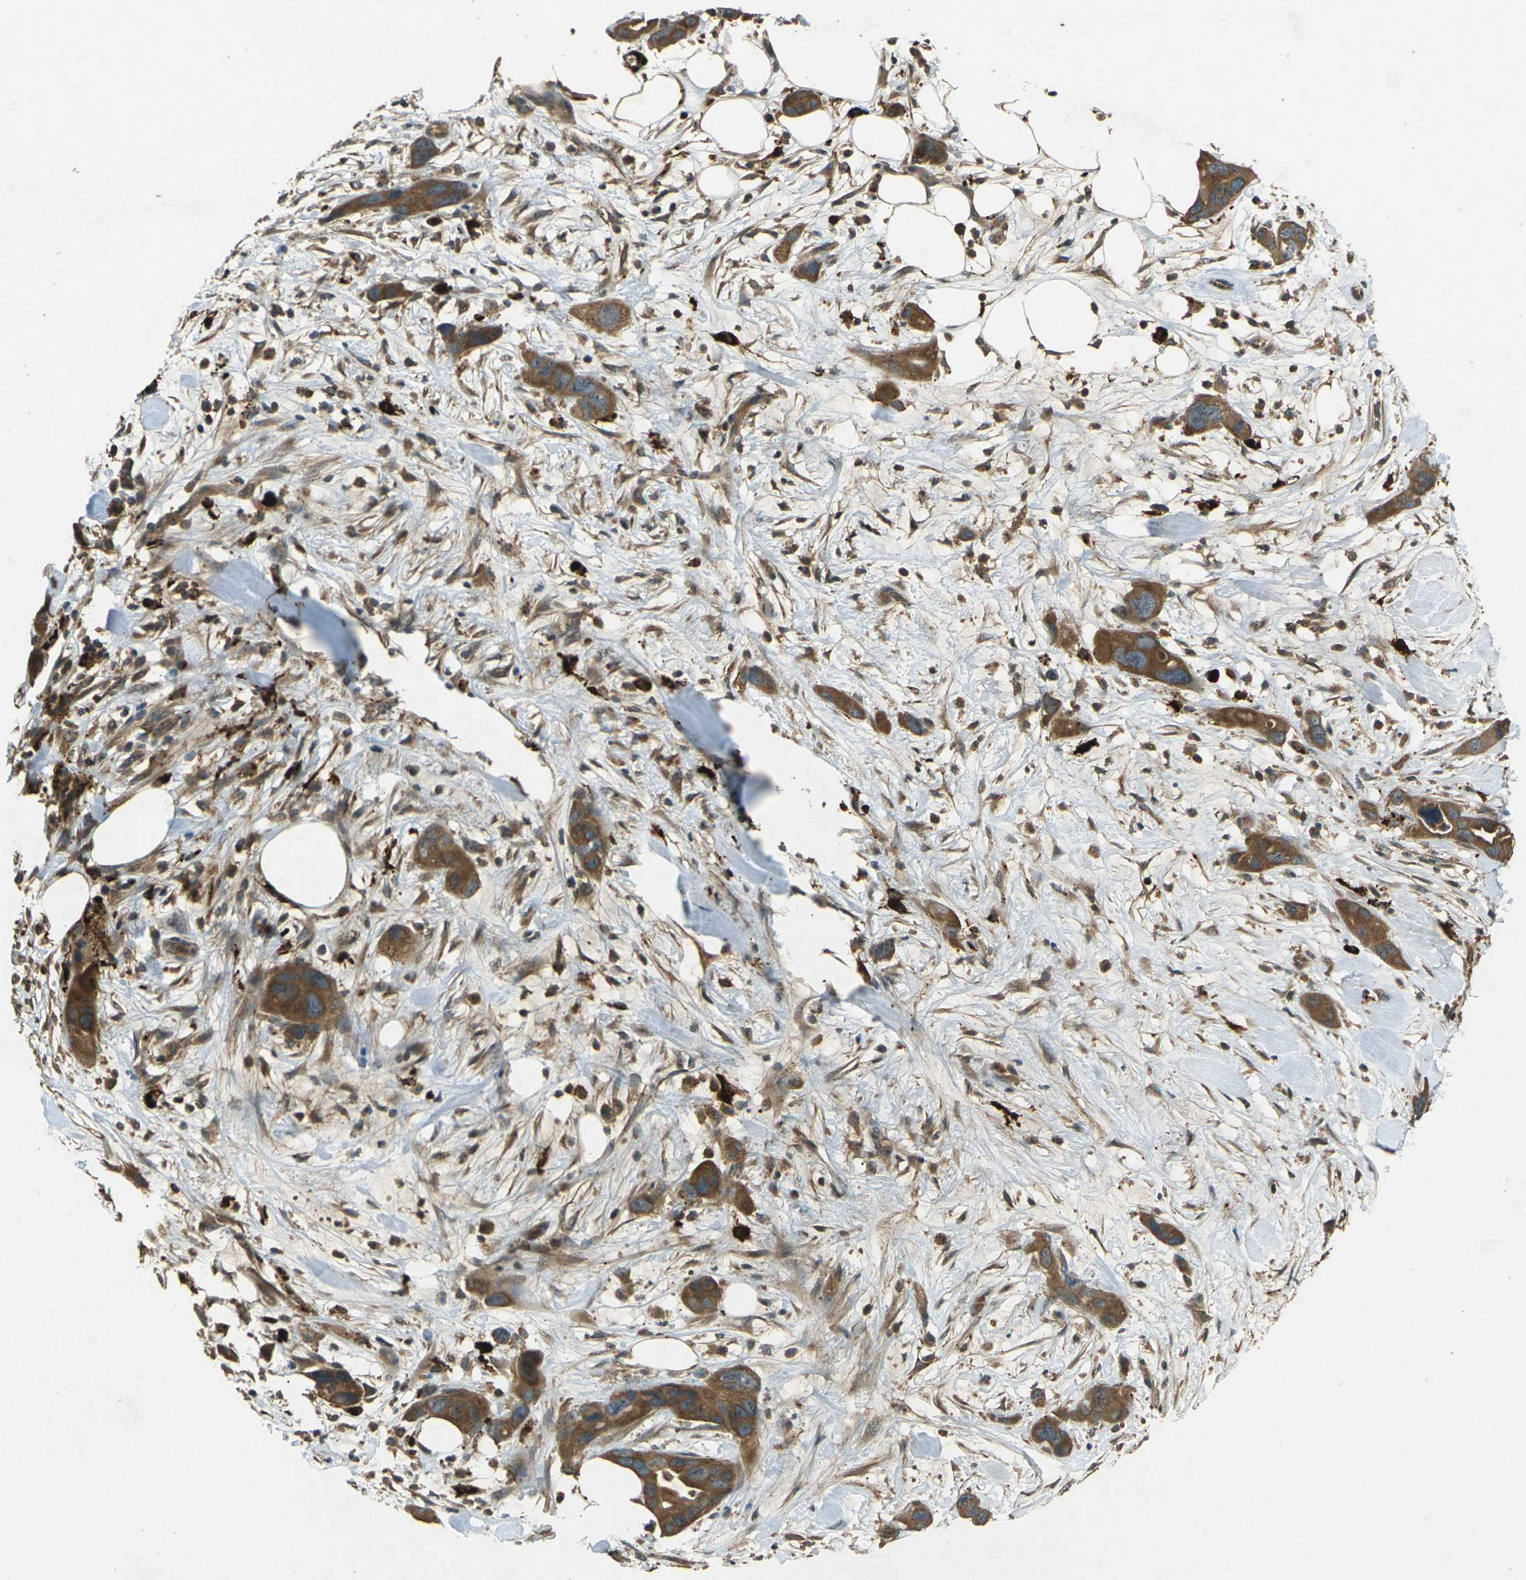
{"staining": {"intensity": "strong", "quantity": ">75%", "location": "cytoplasmic/membranous"}, "tissue": "pancreatic cancer", "cell_type": "Tumor cells", "image_type": "cancer", "snomed": [{"axis": "morphology", "description": "Adenocarcinoma, NOS"}, {"axis": "topography", "description": "Pancreas"}], "caption": "IHC staining of adenocarcinoma (pancreatic), which exhibits high levels of strong cytoplasmic/membranous positivity in approximately >75% of tumor cells indicating strong cytoplasmic/membranous protein expression. The staining was performed using DAB (brown) for protein detection and nuclei were counterstained in hematoxylin (blue).", "gene": "TAP1", "patient": {"sex": "female", "age": 71}}